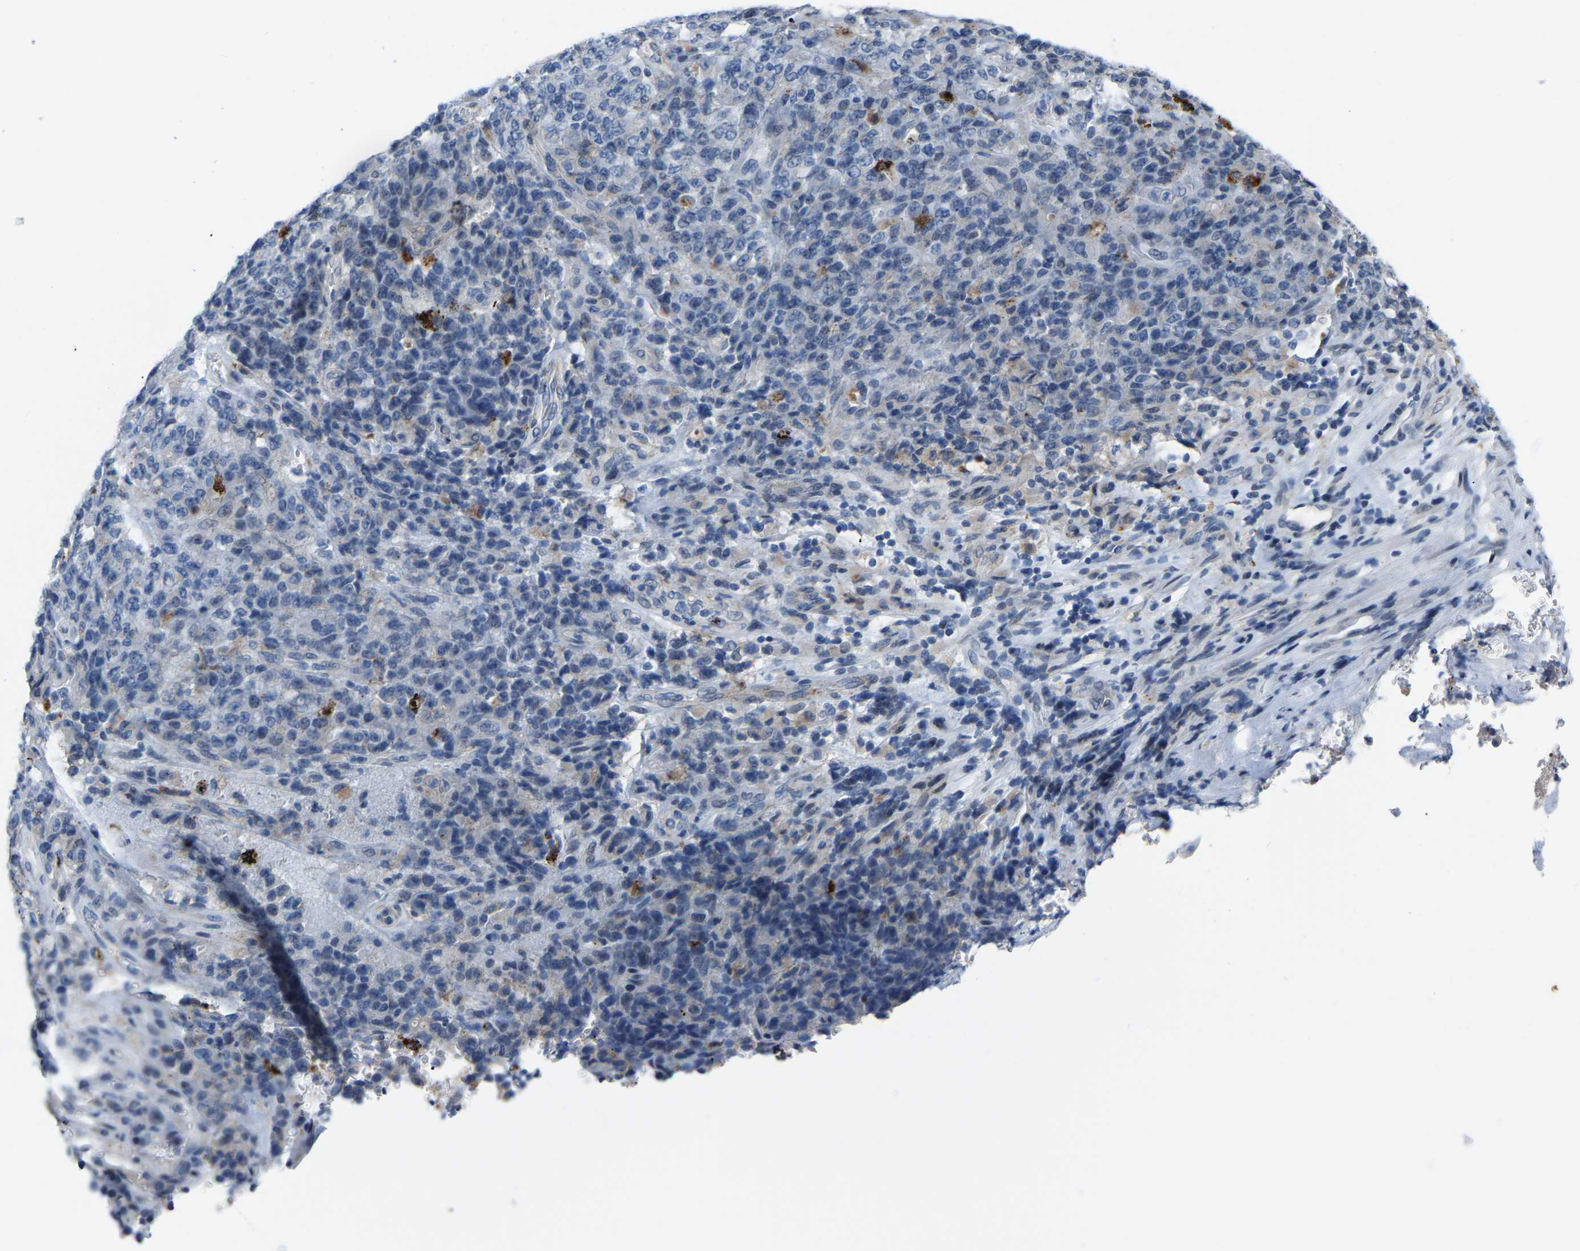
{"staining": {"intensity": "negative", "quantity": "none", "location": "none"}, "tissue": "stomach cancer", "cell_type": "Tumor cells", "image_type": "cancer", "snomed": [{"axis": "morphology", "description": "Adenocarcinoma, NOS"}, {"axis": "topography", "description": "Stomach"}], "caption": "Immunohistochemical staining of adenocarcinoma (stomach) shows no significant expression in tumor cells.", "gene": "ABTB2", "patient": {"sex": "female", "age": 73}}